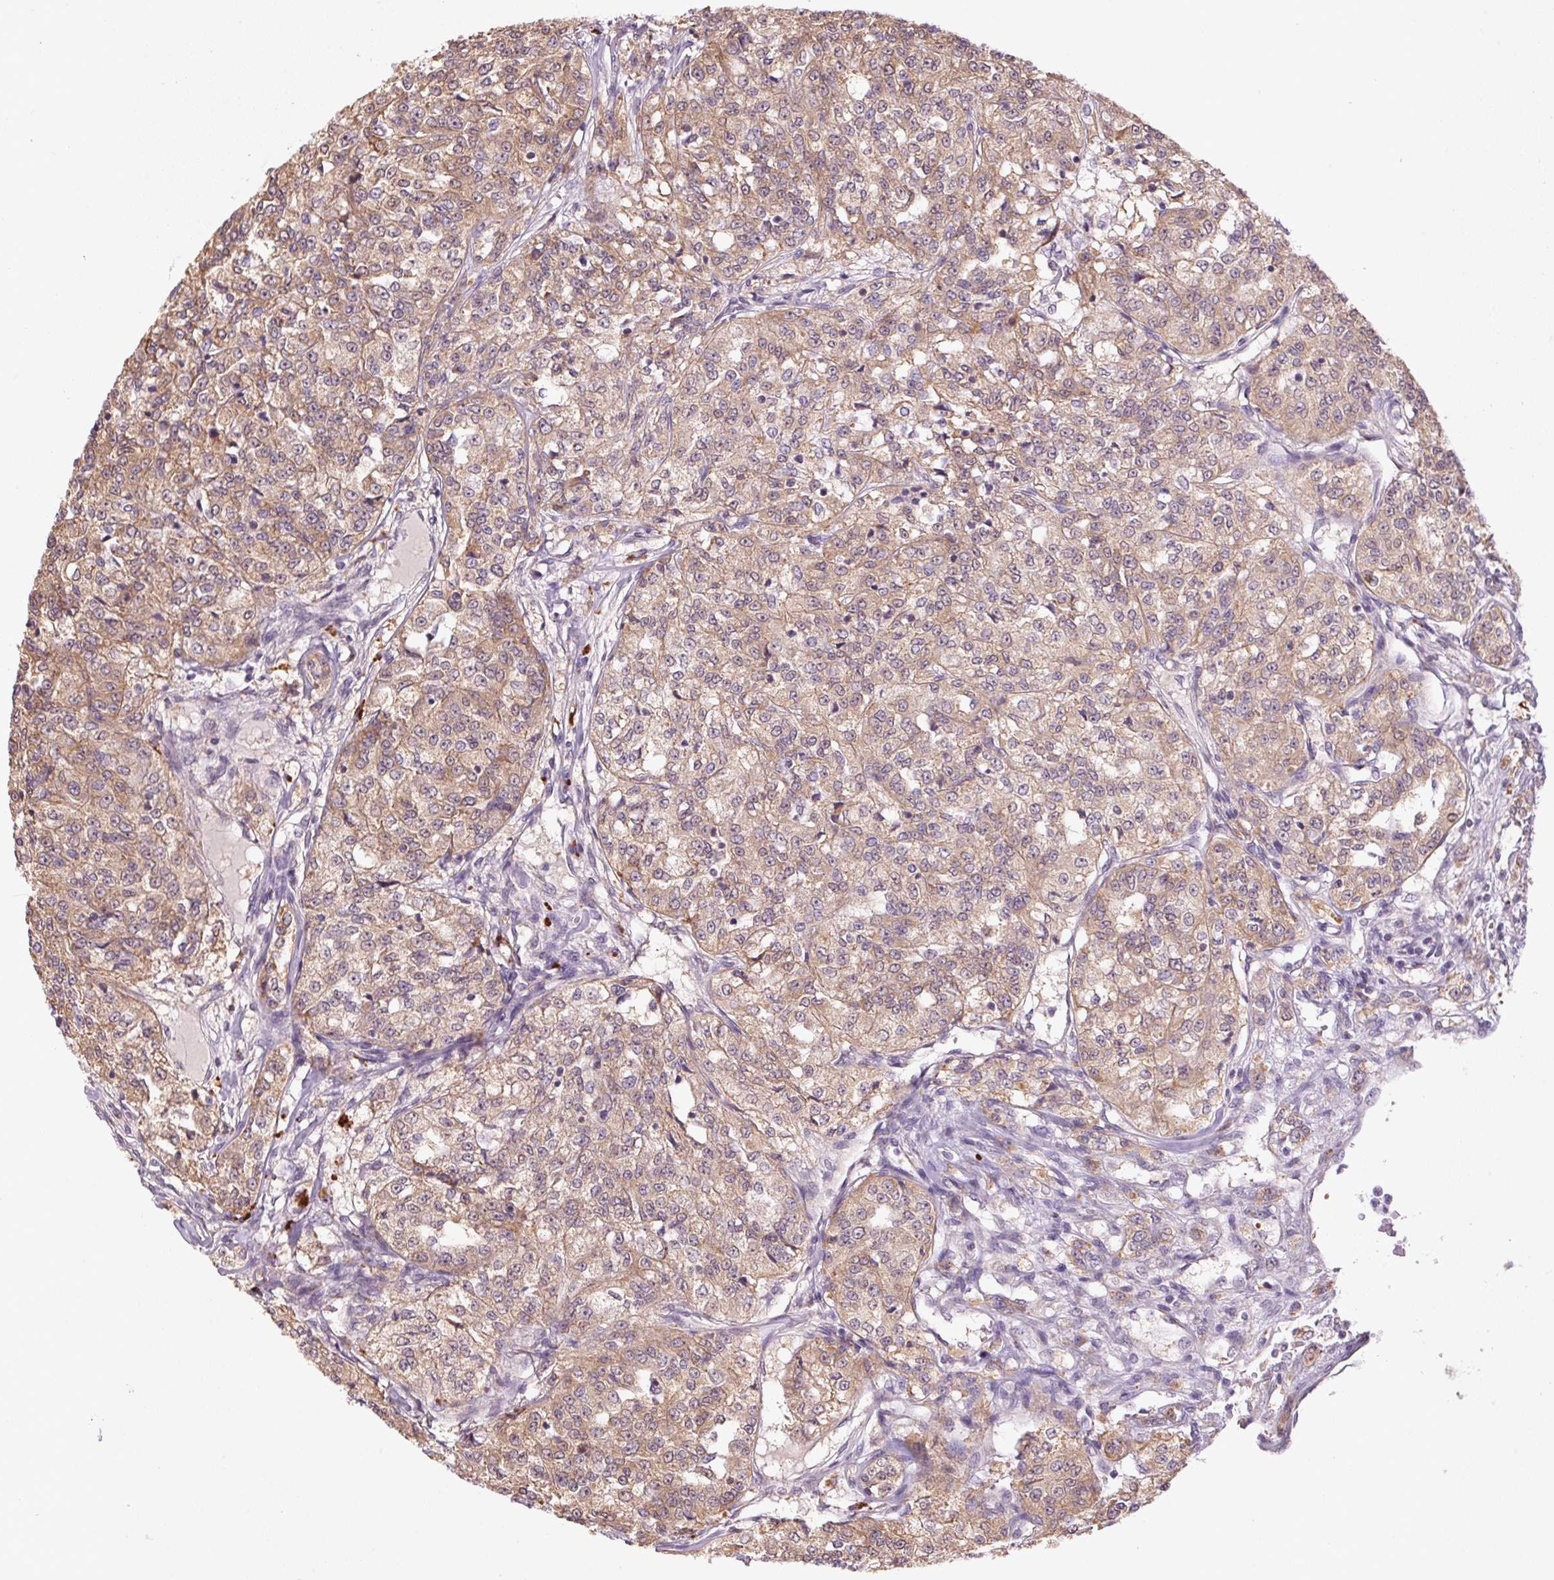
{"staining": {"intensity": "moderate", "quantity": ">75%", "location": "cytoplasmic/membranous"}, "tissue": "renal cancer", "cell_type": "Tumor cells", "image_type": "cancer", "snomed": [{"axis": "morphology", "description": "Adenocarcinoma, NOS"}, {"axis": "topography", "description": "Kidney"}], "caption": "Renal cancer stained with a brown dye displays moderate cytoplasmic/membranous positive positivity in about >75% of tumor cells.", "gene": "ADH5", "patient": {"sex": "female", "age": 63}}